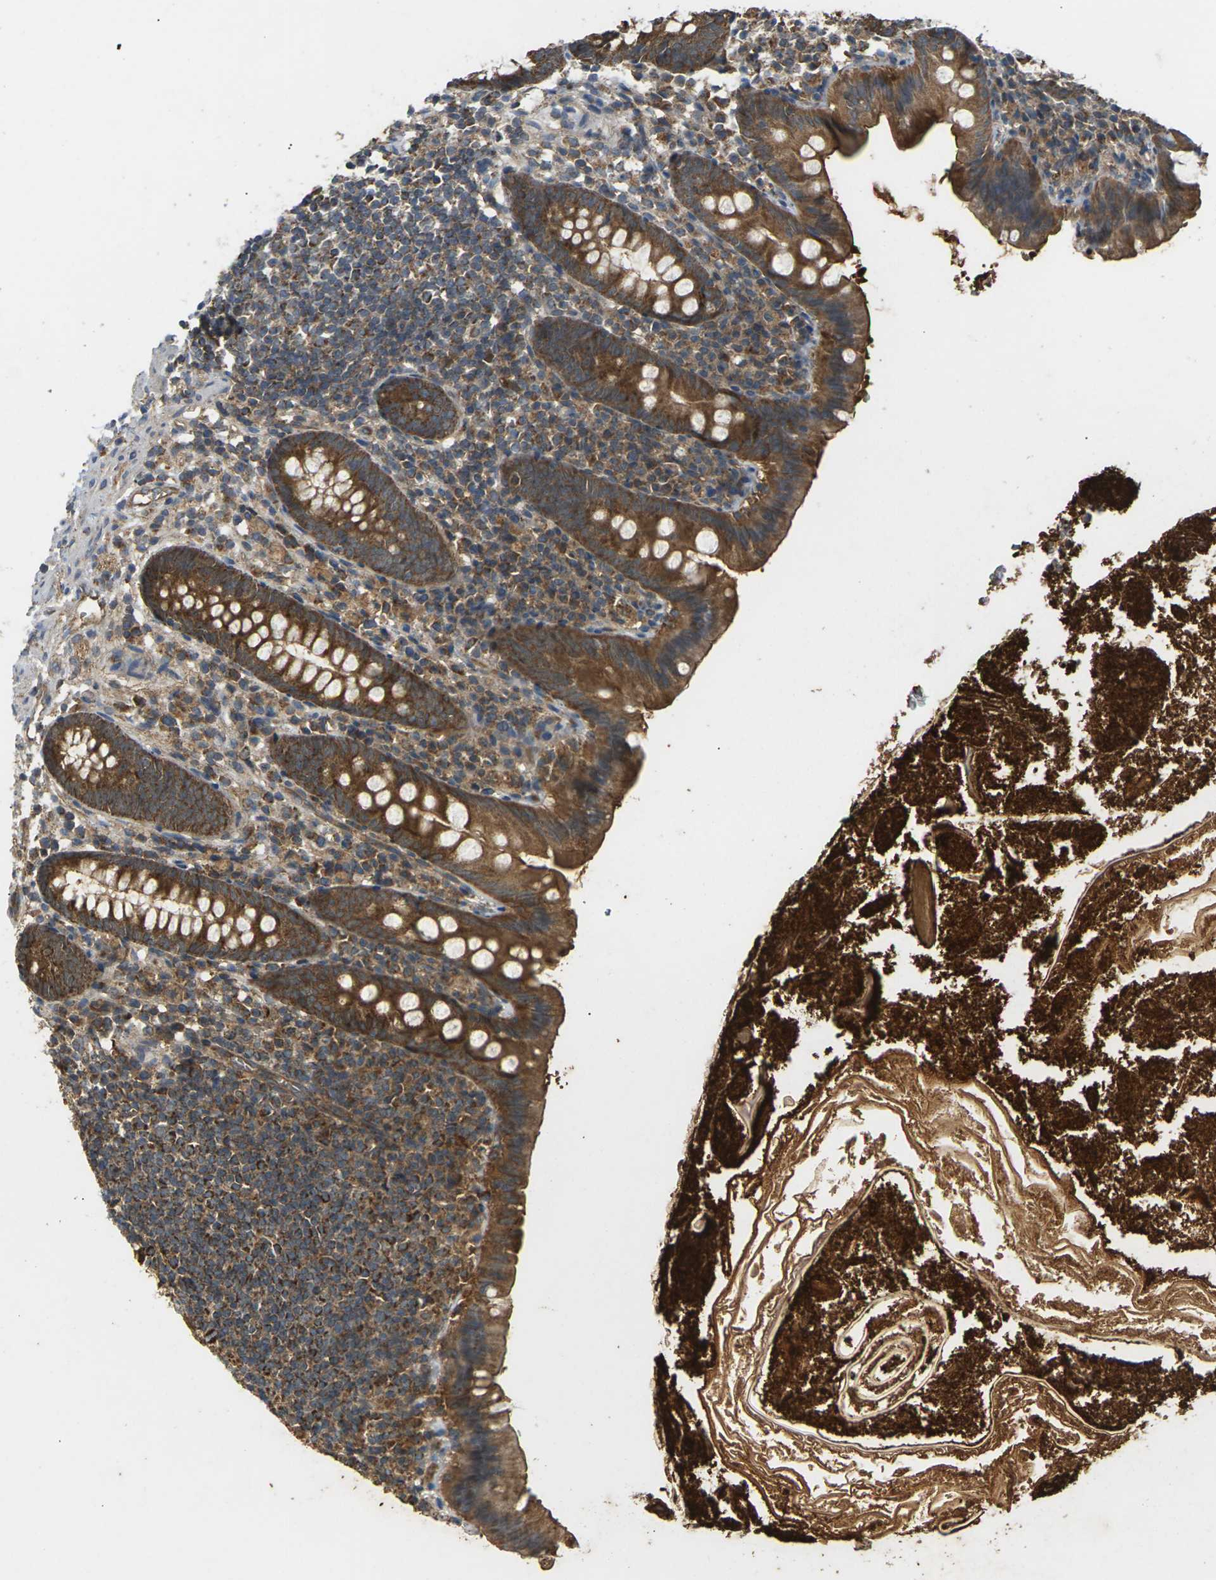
{"staining": {"intensity": "strong", "quantity": ">75%", "location": "cytoplasmic/membranous"}, "tissue": "appendix", "cell_type": "Glandular cells", "image_type": "normal", "snomed": [{"axis": "morphology", "description": "Normal tissue, NOS"}, {"axis": "topography", "description": "Appendix"}], "caption": "Protein expression analysis of normal appendix demonstrates strong cytoplasmic/membranous staining in approximately >75% of glandular cells. (DAB (3,3'-diaminobenzidine) = brown stain, brightfield microscopy at high magnification).", "gene": "KSR1", "patient": {"sex": "male", "age": 52}}